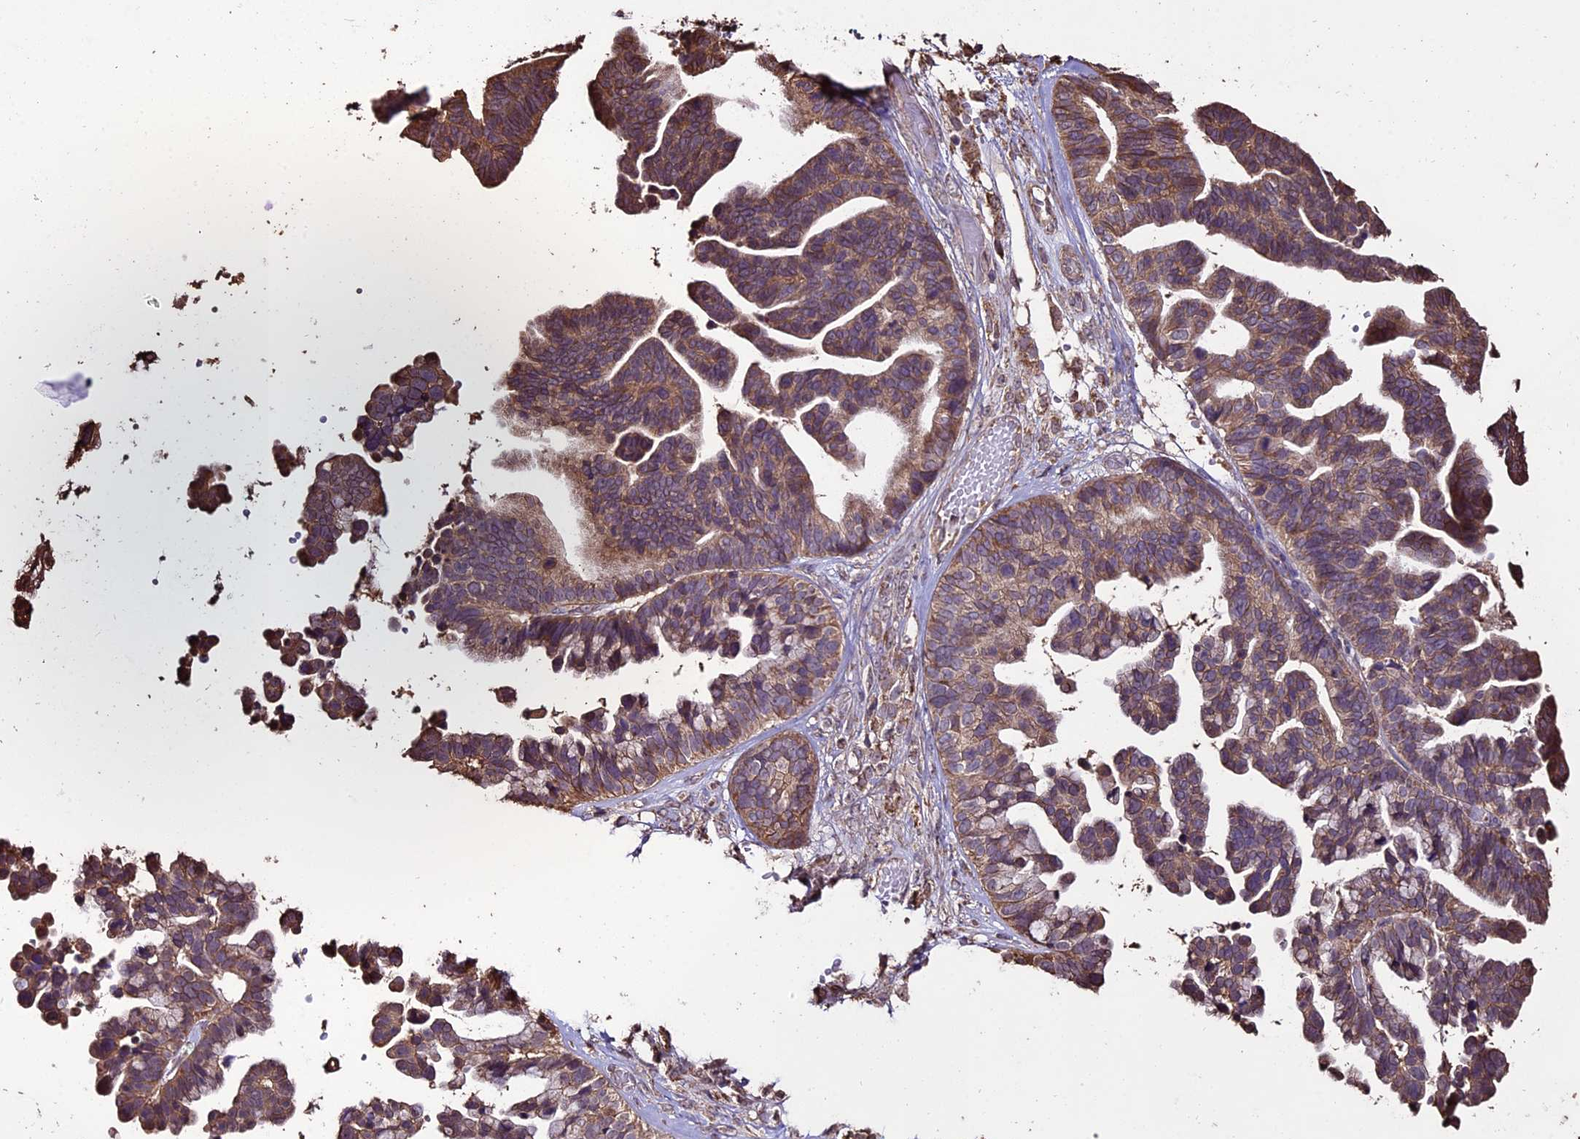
{"staining": {"intensity": "weak", "quantity": ">75%", "location": "cytoplasmic/membranous"}, "tissue": "ovarian cancer", "cell_type": "Tumor cells", "image_type": "cancer", "snomed": [{"axis": "morphology", "description": "Cystadenocarcinoma, serous, NOS"}, {"axis": "topography", "description": "Ovary"}], "caption": "An image showing weak cytoplasmic/membranous staining in about >75% of tumor cells in ovarian serous cystadenocarcinoma, as visualized by brown immunohistochemical staining.", "gene": "PGPEP1L", "patient": {"sex": "female", "age": 56}}